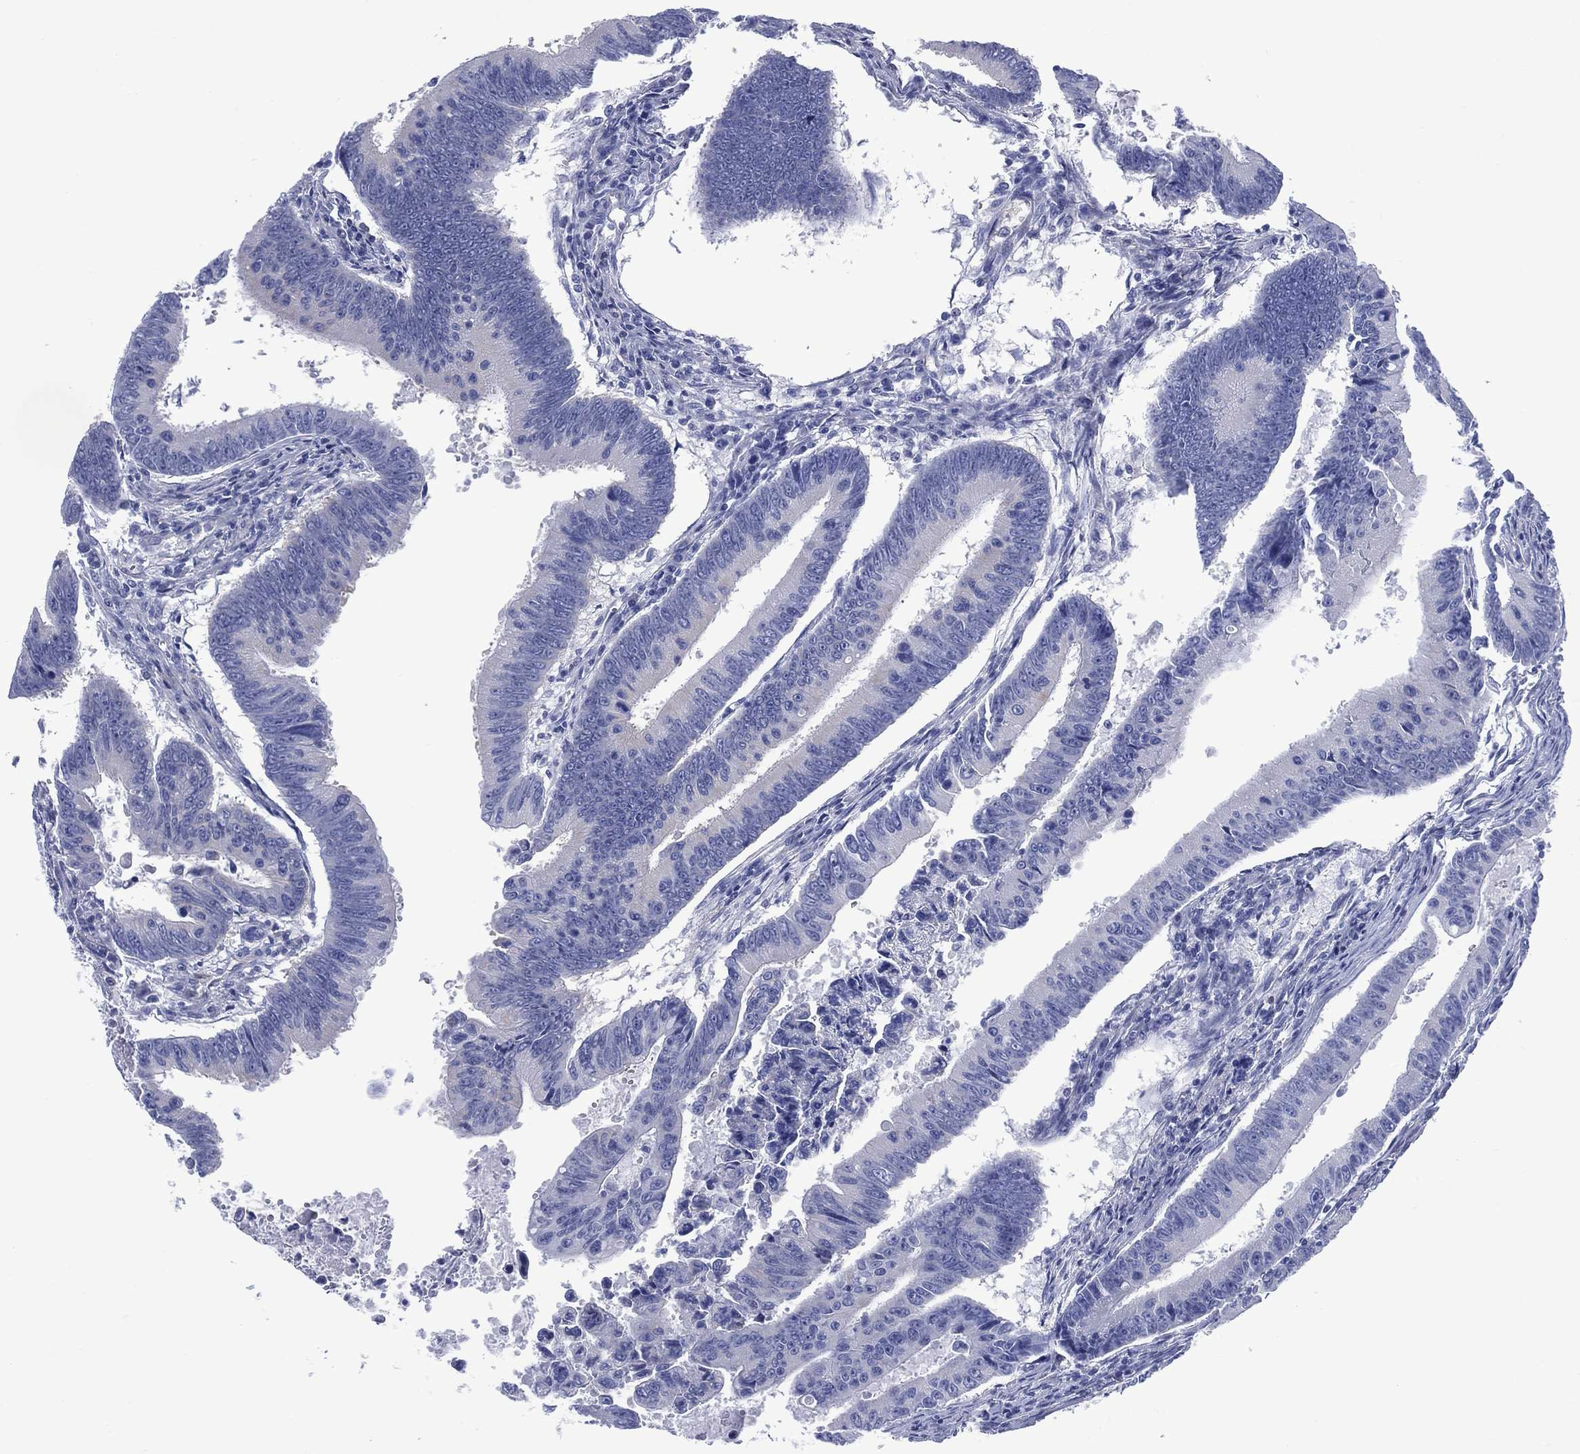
{"staining": {"intensity": "negative", "quantity": "none", "location": "none"}, "tissue": "colorectal cancer", "cell_type": "Tumor cells", "image_type": "cancer", "snomed": [{"axis": "morphology", "description": "Adenocarcinoma, NOS"}, {"axis": "topography", "description": "Colon"}], "caption": "Immunohistochemical staining of colorectal adenocarcinoma shows no significant staining in tumor cells.", "gene": "DDI1", "patient": {"sex": "female", "age": 87}}